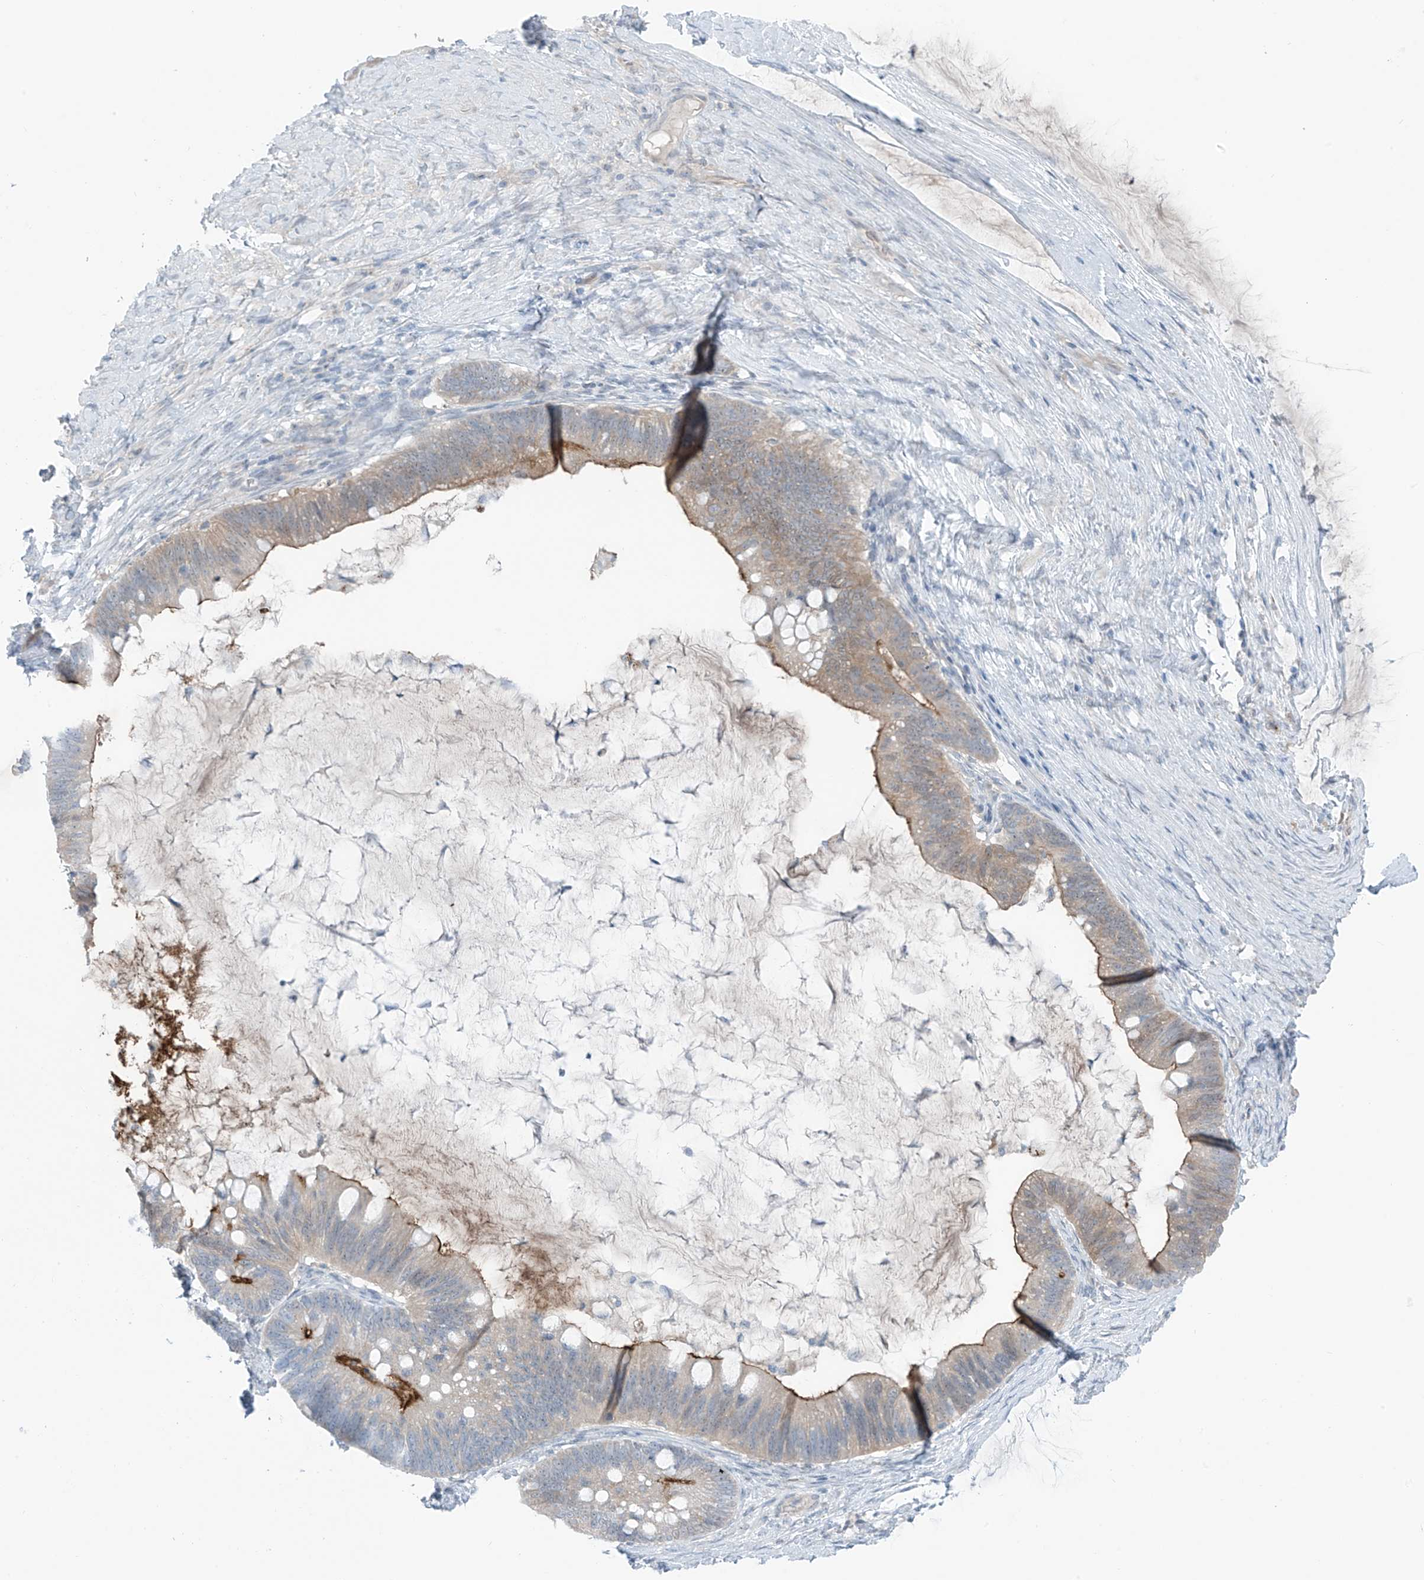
{"staining": {"intensity": "moderate", "quantity": "25%-75%", "location": "cytoplasmic/membranous"}, "tissue": "ovarian cancer", "cell_type": "Tumor cells", "image_type": "cancer", "snomed": [{"axis": "morphology", "description": "Cystadenocarcinoma, mucinous, NOS"}, {"axis": "topography", "description": "Ovary"}], "caption": "Ovarian cancer (mucinous cystadenocarcinoma) stained with a brown dye exhibits moderate cytoplasmic/membranous positive expression in about 25%-75% of tumor cells.", "gene": "ZNF793", "patient": {"sex": "female", "age": 61}}